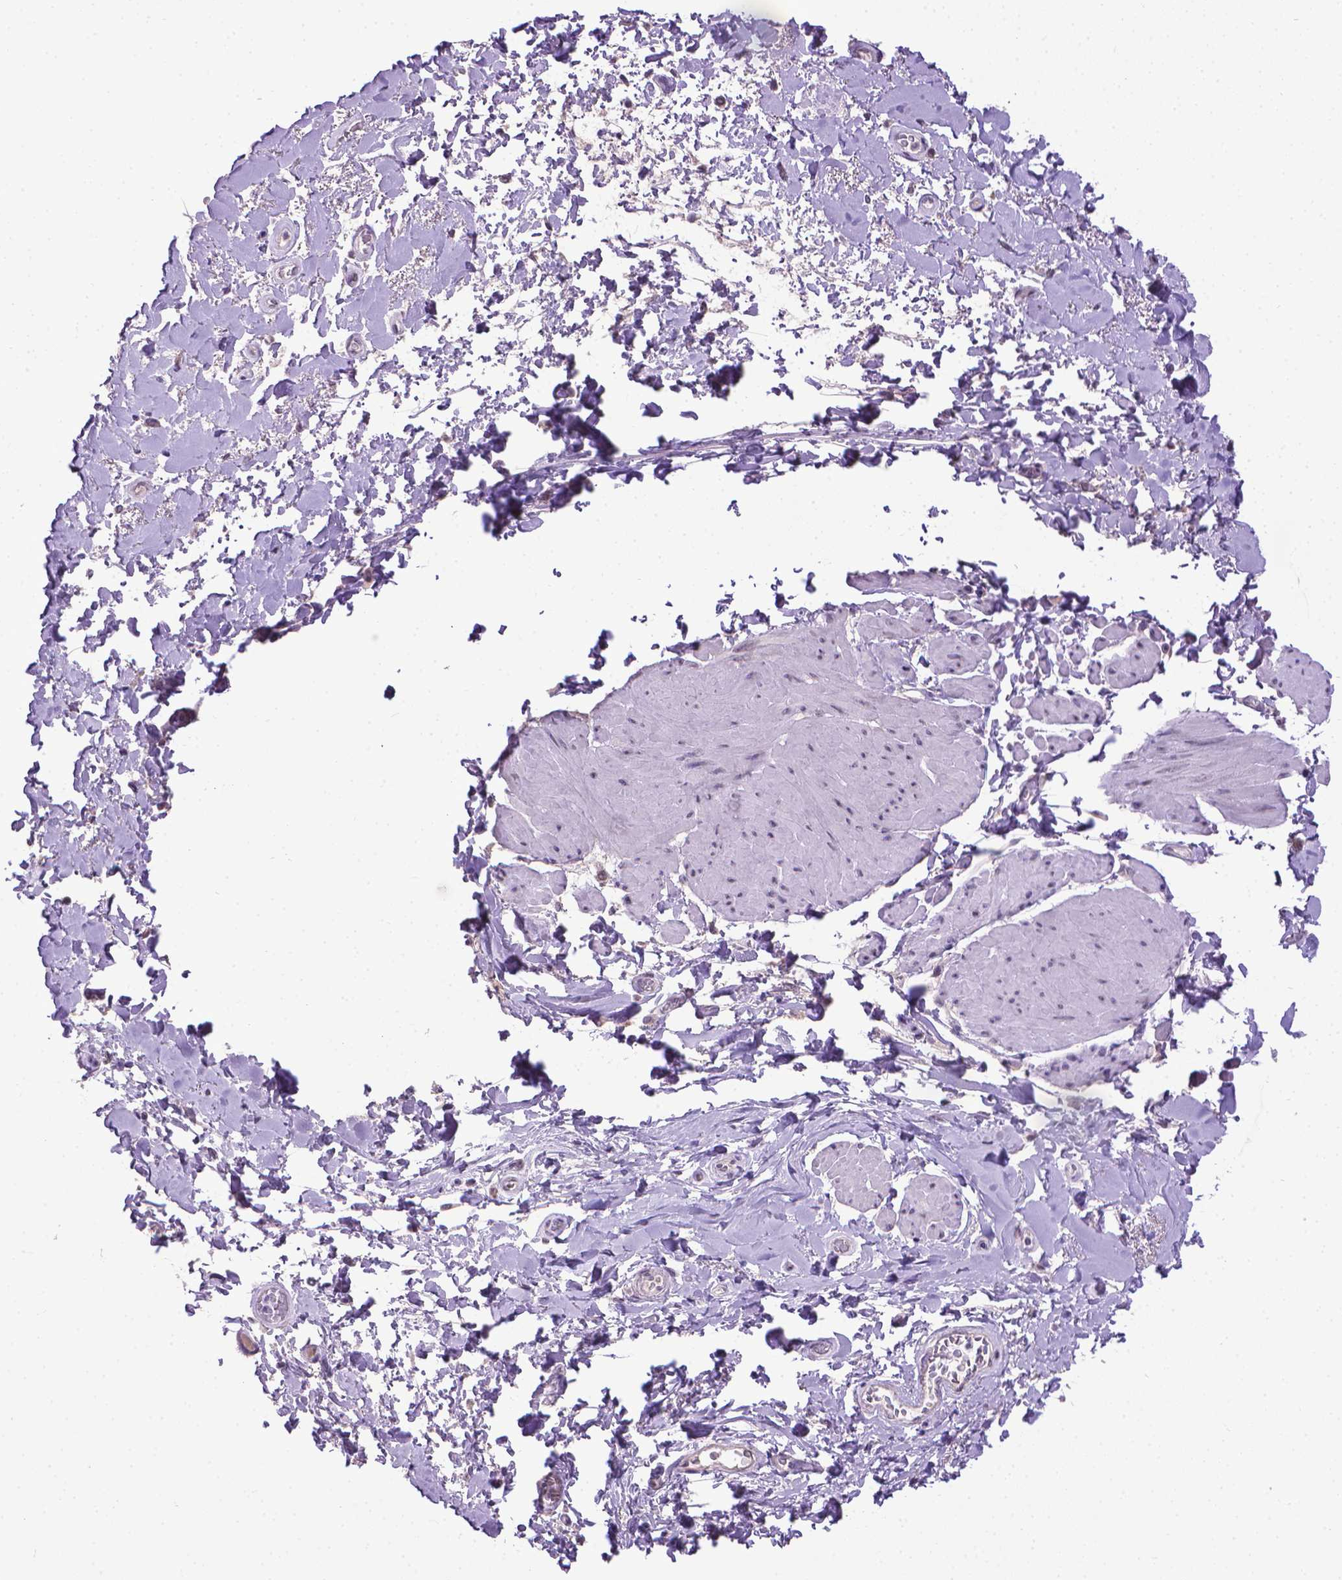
{"staining": {"intensity": "negative", "quantity": "none", "location": "none"}, "tissue": "adipose tissue", "cell_type": "Adipocytes", "image_type": "normal", "snomed": [{"axis": "morphology", "description": "Normal tissue, NOS"}, {"axis": "topography", "description": "Urinary bladder"}, {"axis": "topography", "description": "Peripheral nerve tissue"}], "caption": "Image shows no protein positivity in adipocytes of unremarkable adipose tissue. (DAB (3,3'-diaminobenzidine) immunohistochemistry (IHC), high magnification).", "gene": "KMO", "patient": {"sex": "female", "age": 60}}